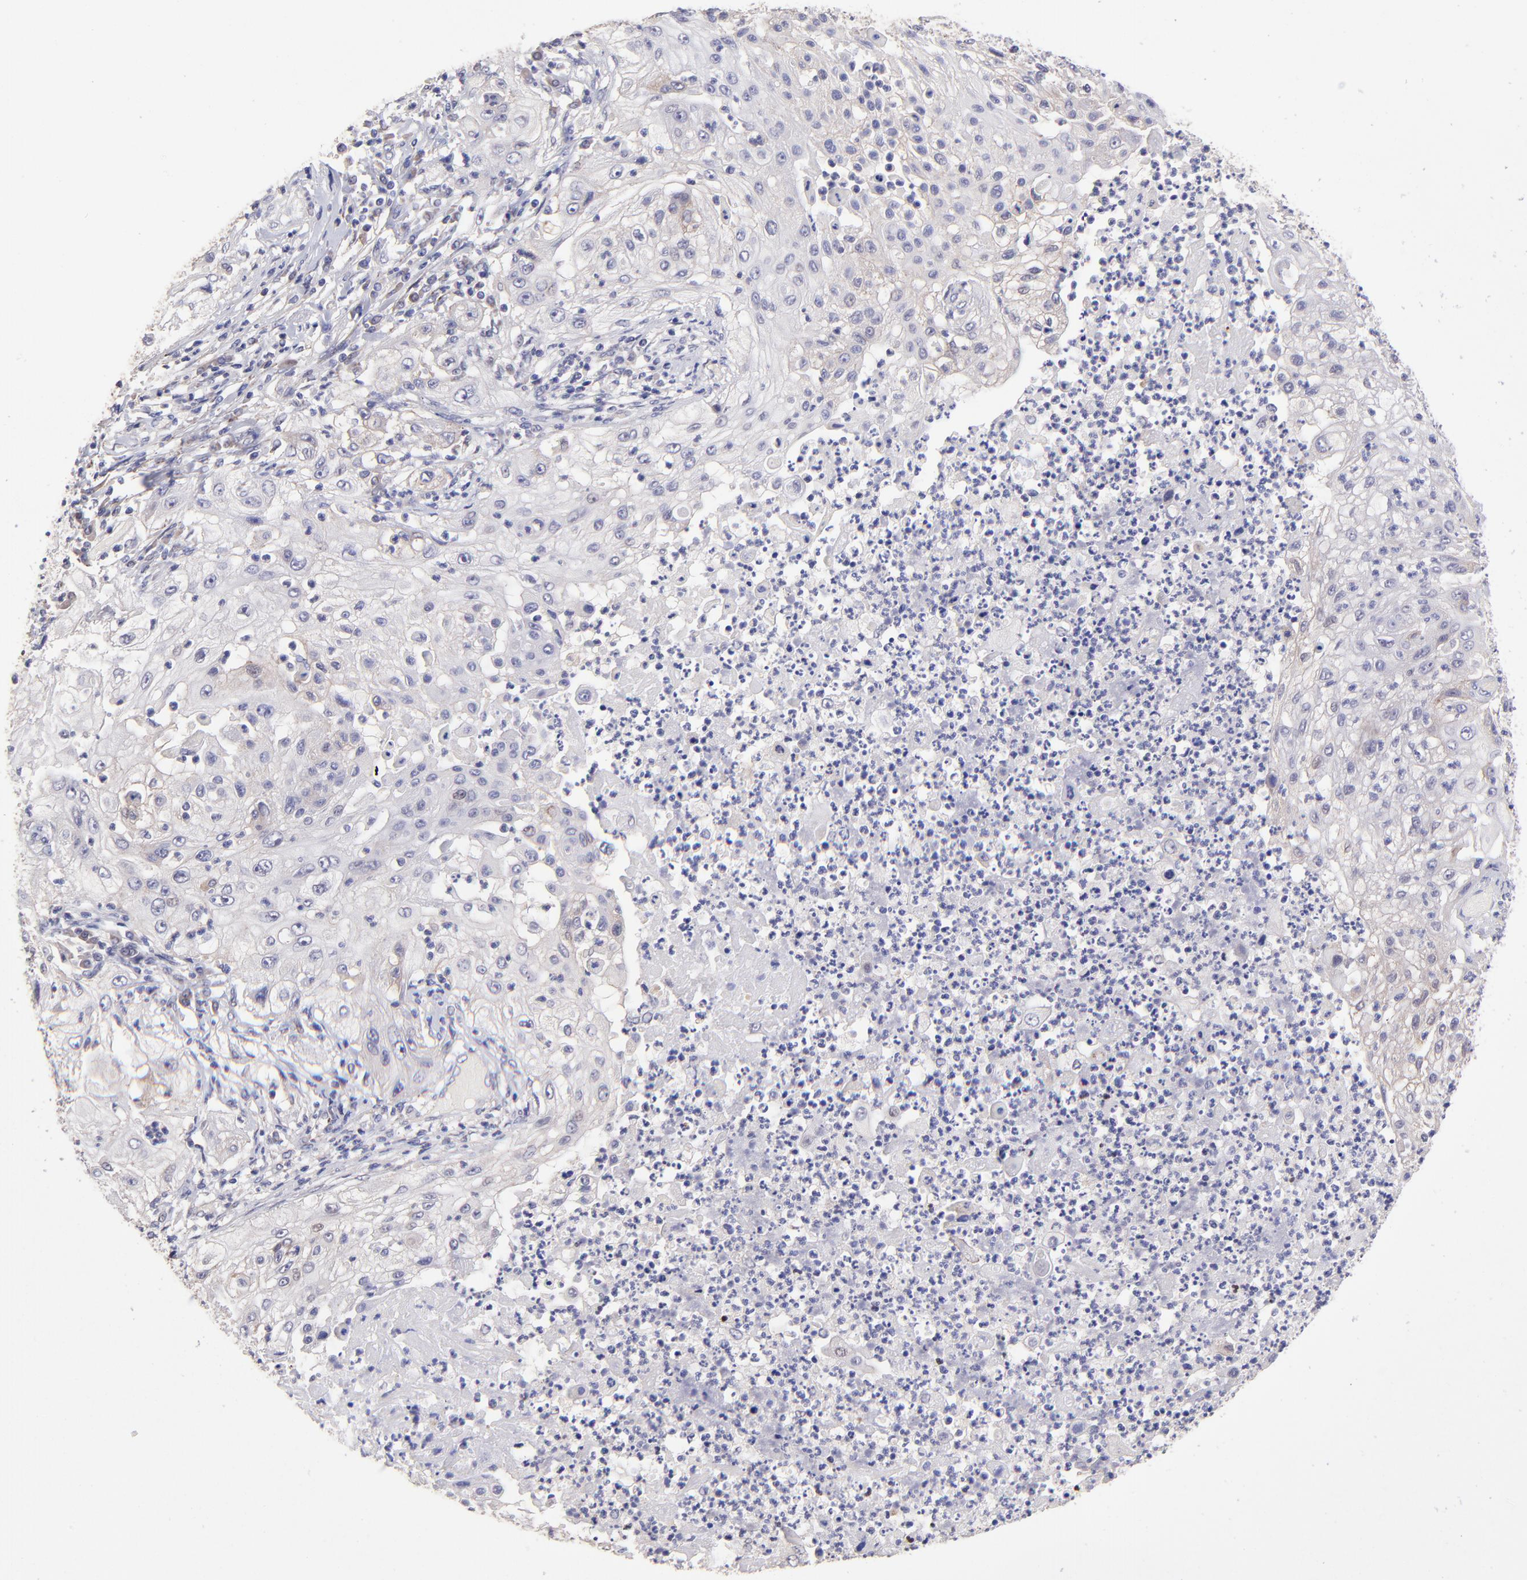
{"staining": {"intensity": "moderate", "quantity": "<25%", "location": "cytoplasmic/membranous"}, "tissue": "lung cancer", "cell_type": "Tumor cells", "image_type": "cancer", "snomed": [{"axis": "morphology", "description": "Inflammation, NOS"}, {"axis": "morphology", "description": "Squamous cell carcinoma, NOS"}, {"axis": "topography", "description": "Lymph node"}, {"axis": "topography", "description": "Soft tissue"}, {"axis": "topography", "description": "Lung"}], "caption": "A brown stain labels moderate cytoplasmic/membranous staining of a protein in human squamous cell carcinoma (lung) tumor cells.", "gene": "NSF", "patient": {"sex": "male", "age": 66}}